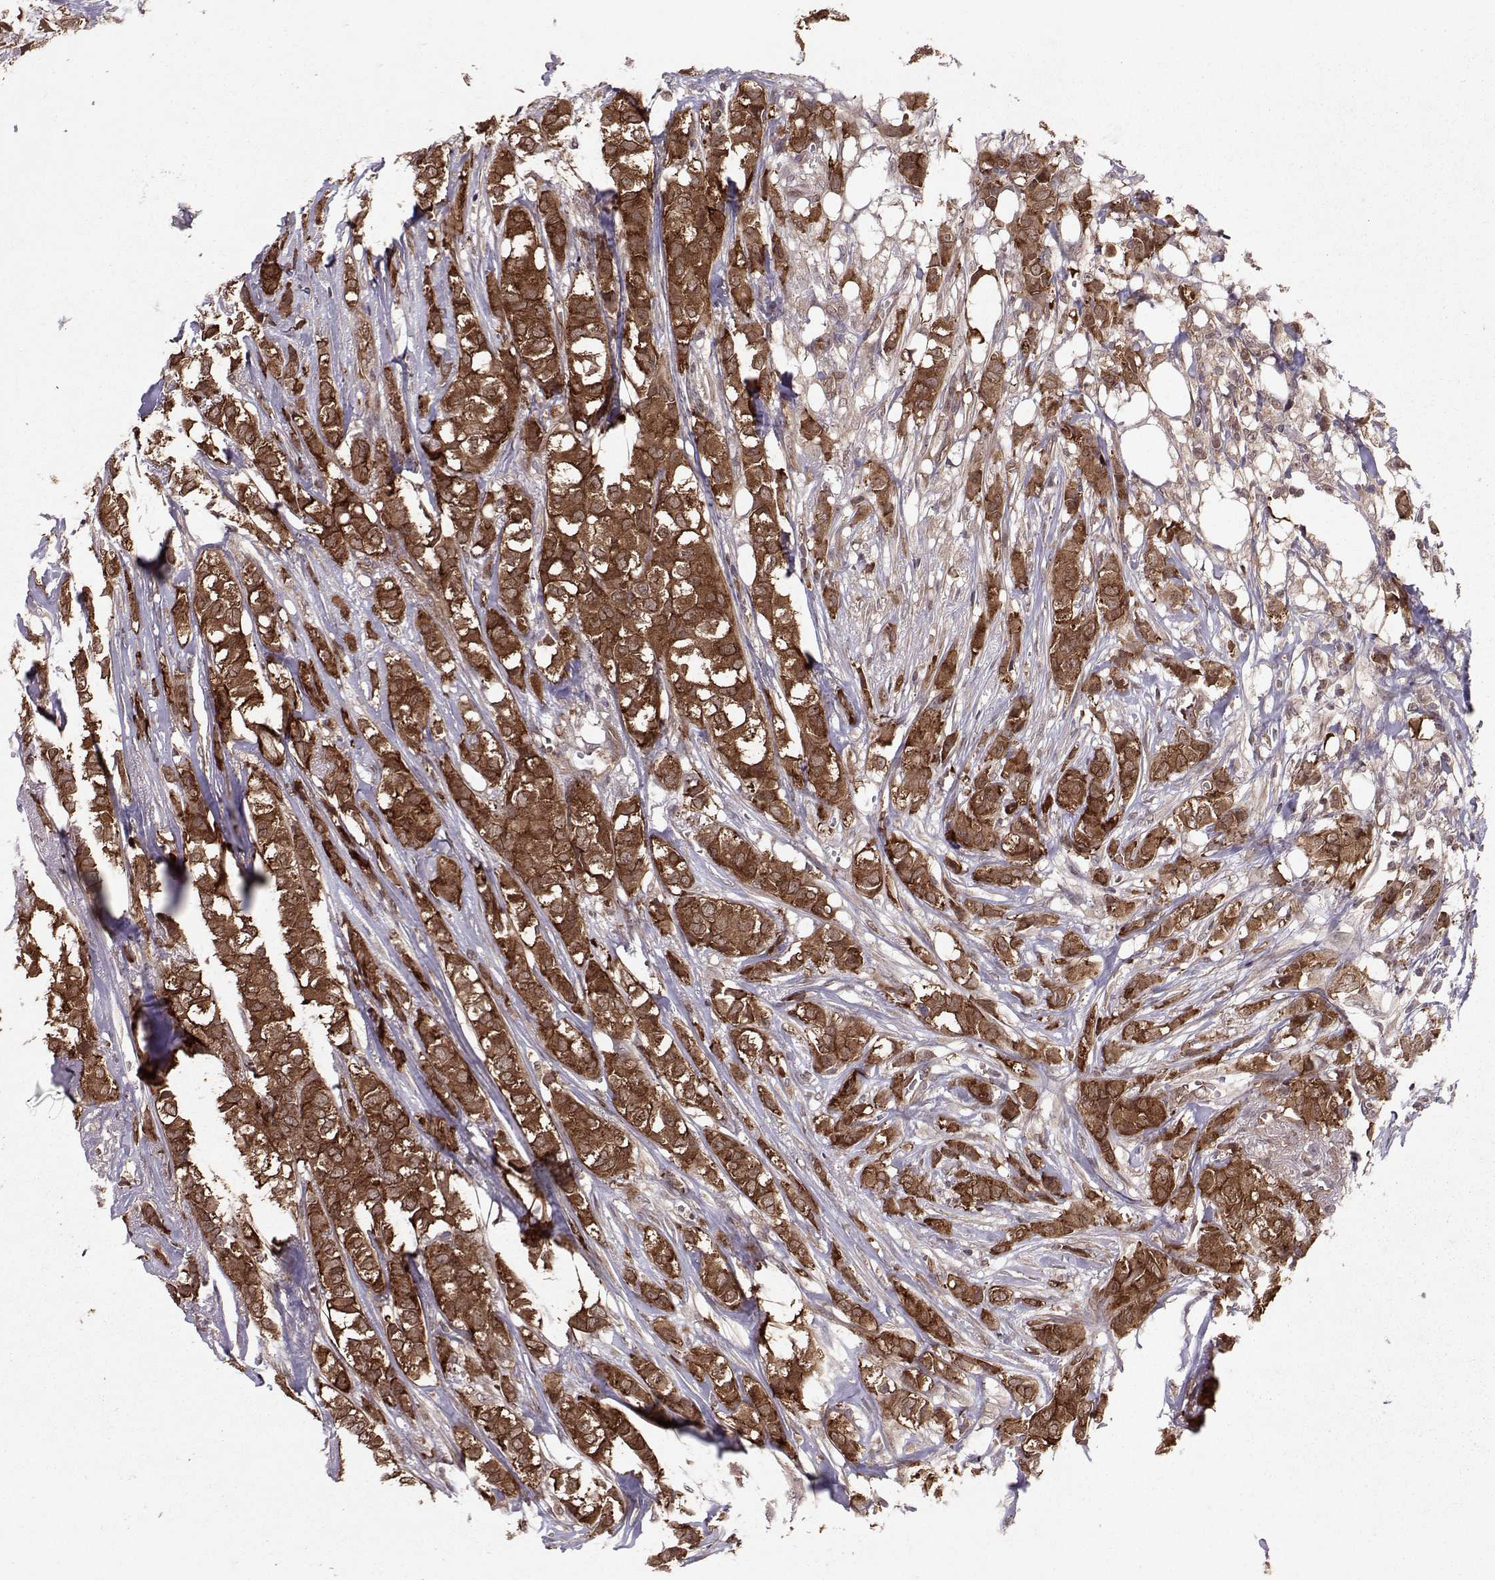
{"staining": {"intensity": "strong", "quantity": "25%-75%", "location": "cytoplasmic/membranous"}, "tissue": "breast cancer", "cell_type": "Tumor cells", "image_type": "cancer", "snomed": [{"axis": "morphology", "description": "Duct carcinoma"}, {"axis": "topography", "description": "Breast"}], "caption": "DAB (3,3'-diaminobenzidine) immunohistochemical staining of human invasive ductal carcinoma (breast) reveals strong cytoplasmic/membranous protein staining in about 25%-75% of tumor cells.", "gene": "PPP2R2A", "patient": {"sex": "female", "age": 85}}